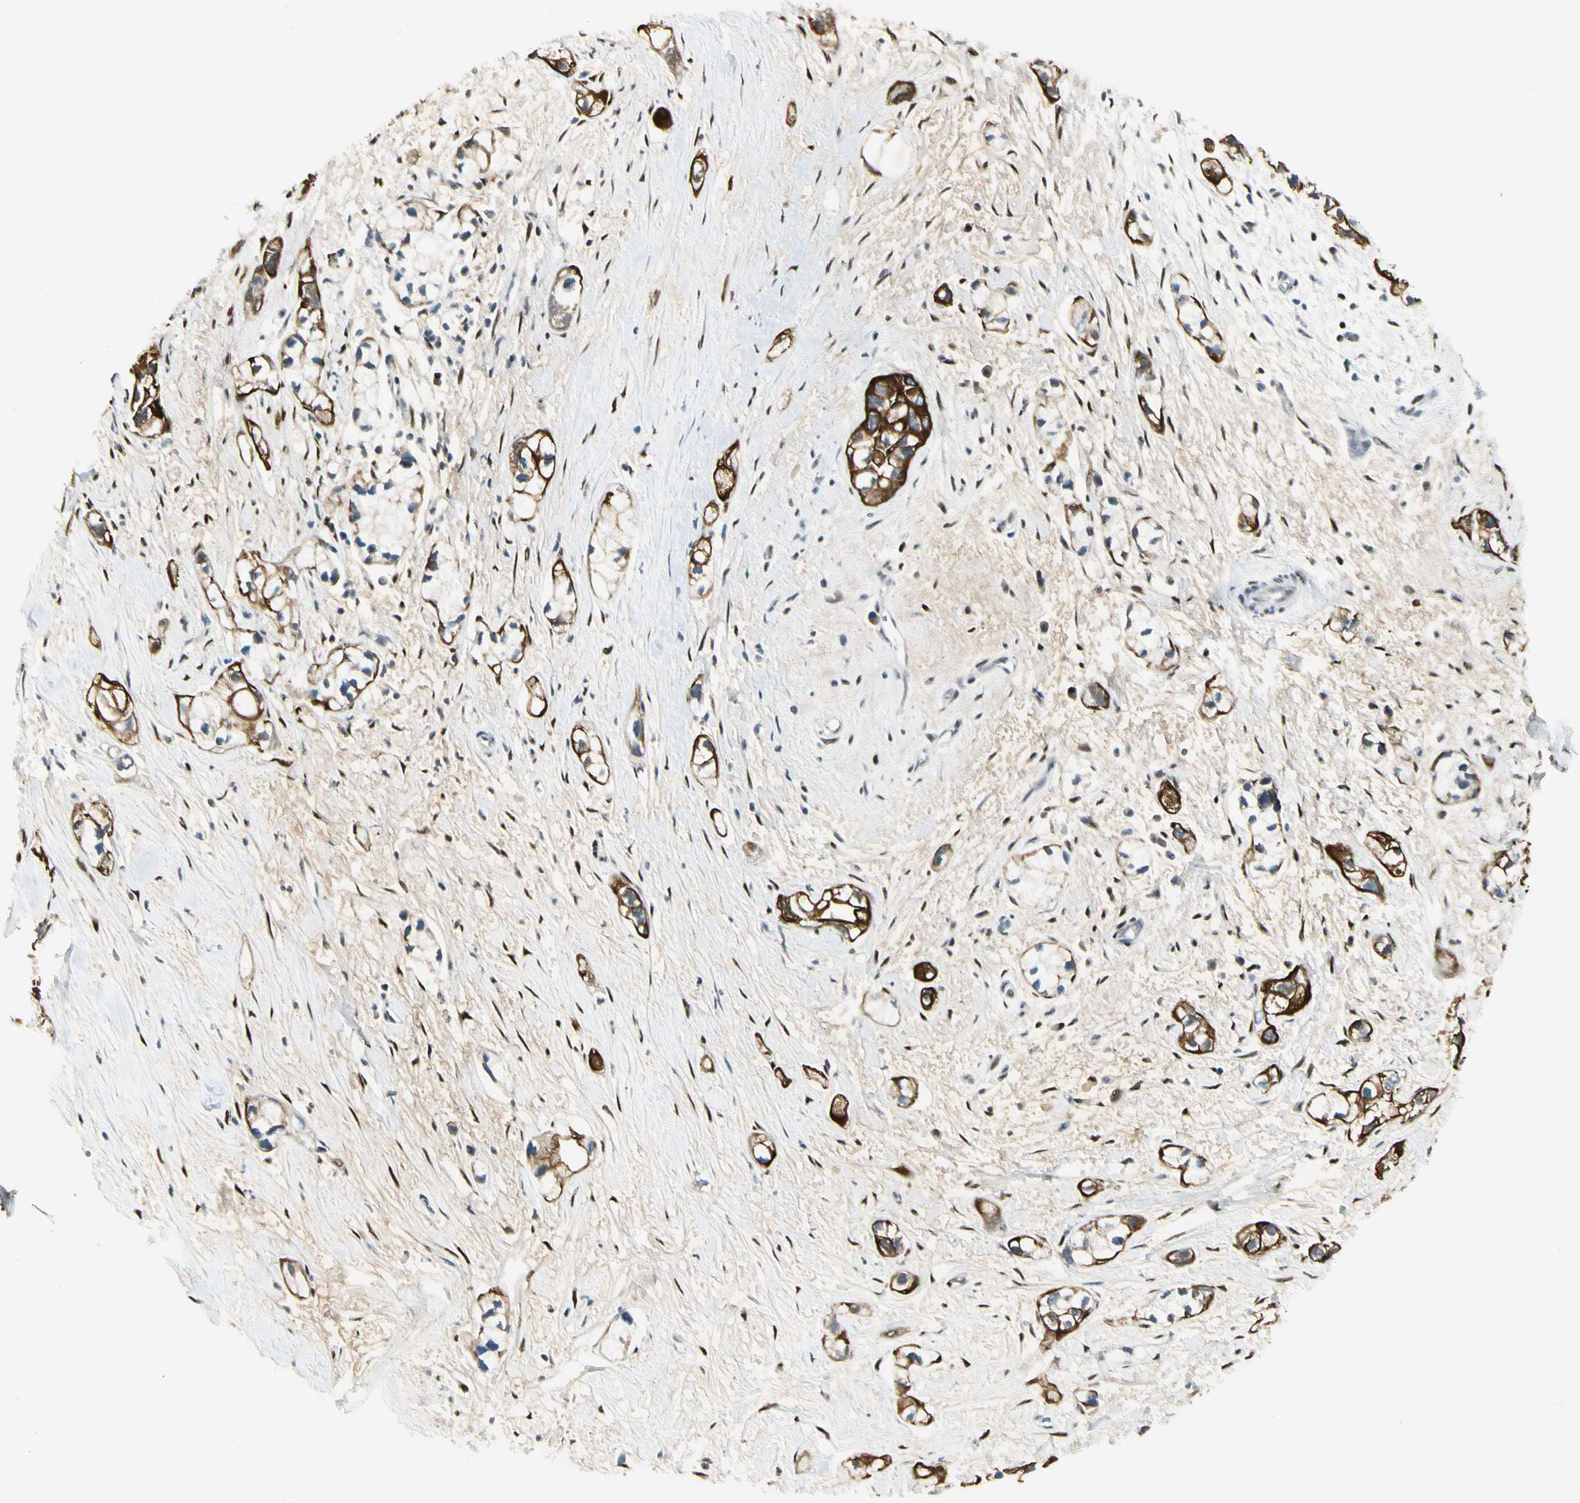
{"staining": {"intensity": "strong", "quantity": ">75%", "location": "cytoplasmic/membranous"}, "tissue": "pancreatic cancer", "cell_type": "Tumor cells", "image_type": "cancer", "snomed": [{"axis": "morphology", "description": "Adenocarcinoma, NOS"}, {"axis": "topography", "description": "Pancreas"}], "caption": "Strong cytoplasmic/membranous positivity is seen in about >75% of tumor cells in pancreatic cancer (adenocarcinoma).", "gene": "ATXN1", "patient": {"sex": "male", "age": 74}}